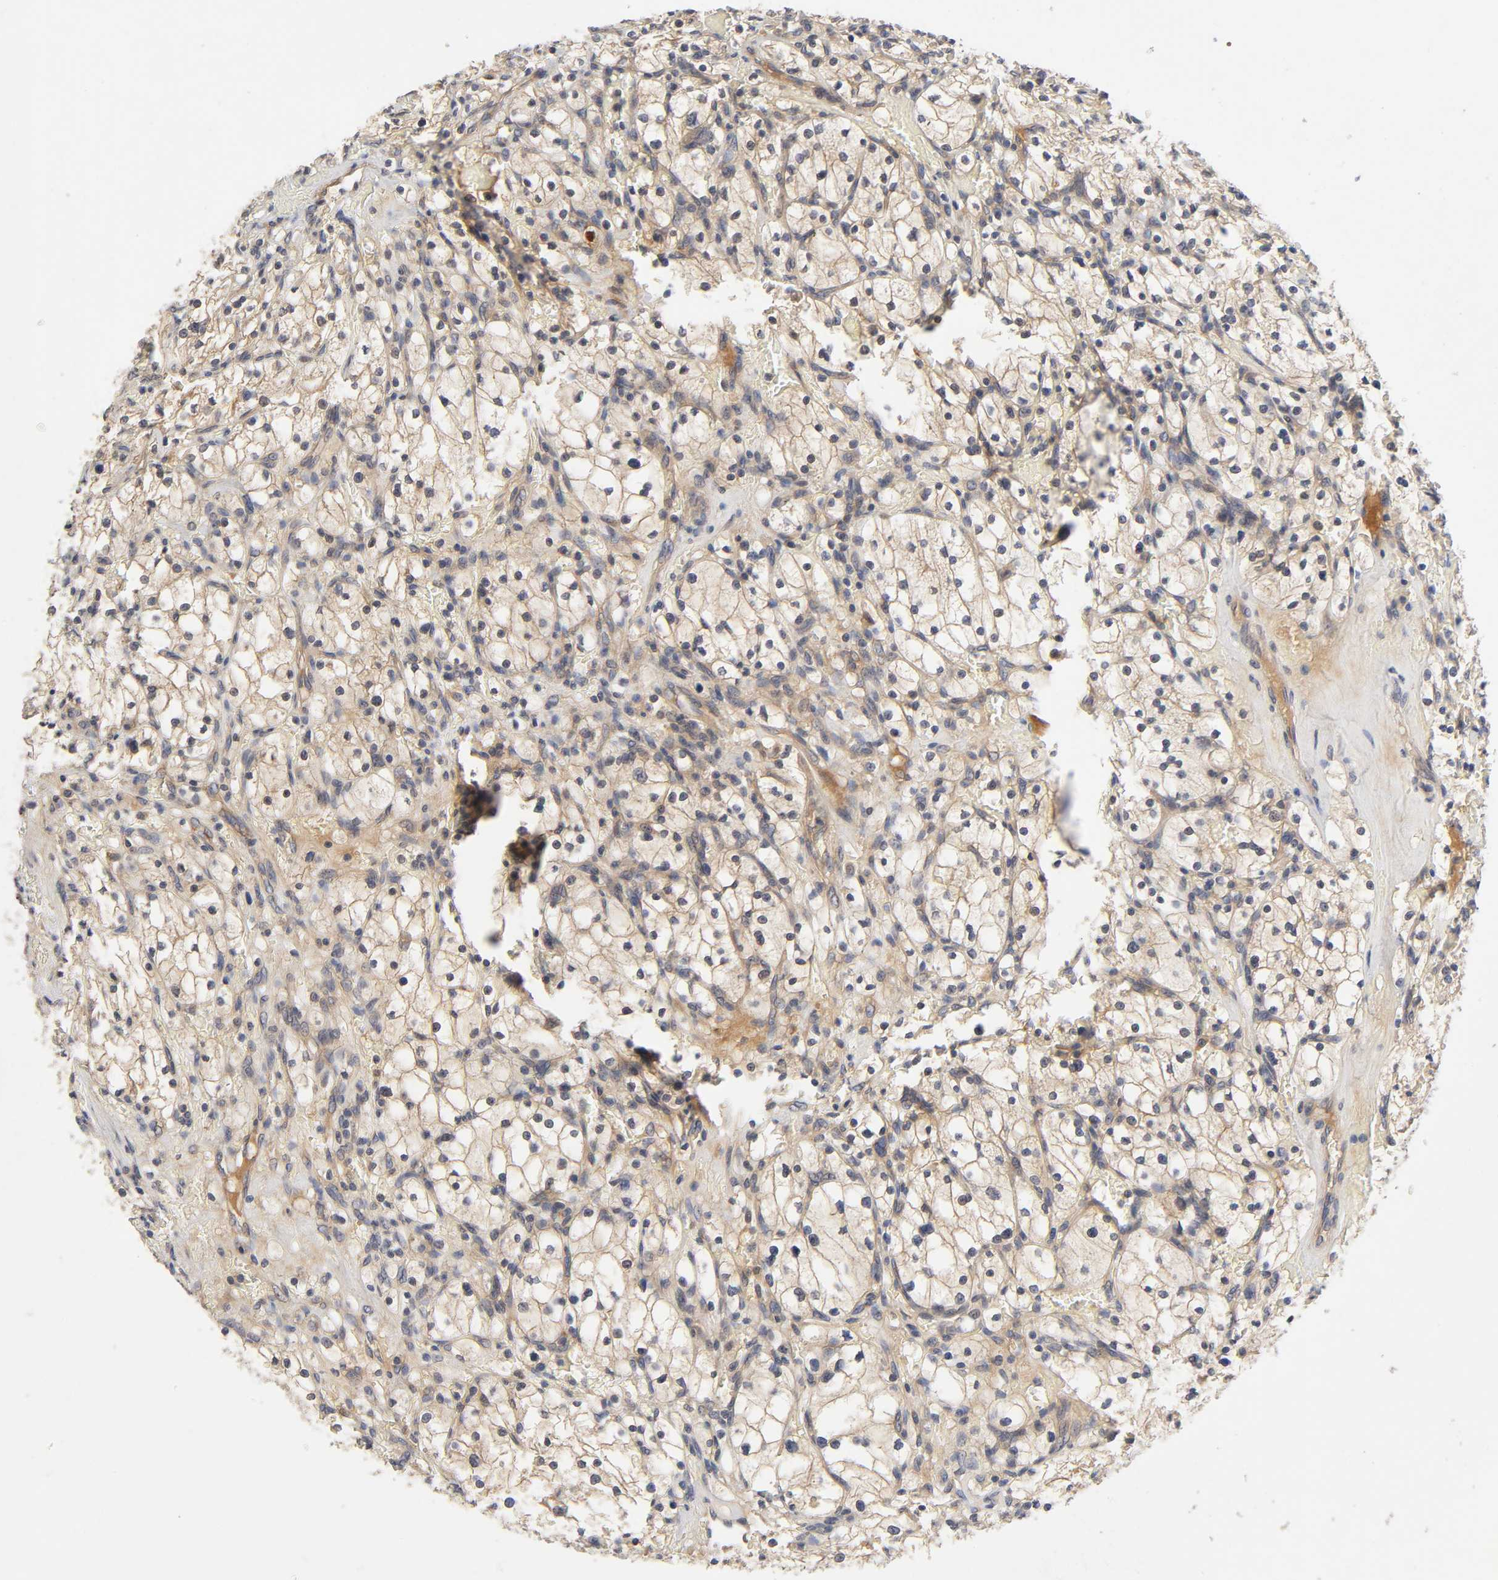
{"staining": {"intensity": "moderate", "quantity": "25%-75%", "location": "cytoplasmic/membranous"}, "tissue": "renal cancer", "cell_type": "Tumor cells", "image_type": "cancer", "snomed": [{"axis": "morphology", "description": "Adenocarcinoma, NOS"}, {"axis": "topography", "description": "Kidney"}], "caption": "The image demonstrates immunohistochemical staining of renal adenocarcinoma. There is moderate cytoplasmic/membranous expression is appreciated in about 25%-75% of tumor cells.", "gene": "CPB2", "patient": {"sex": "female", "age": 83}}